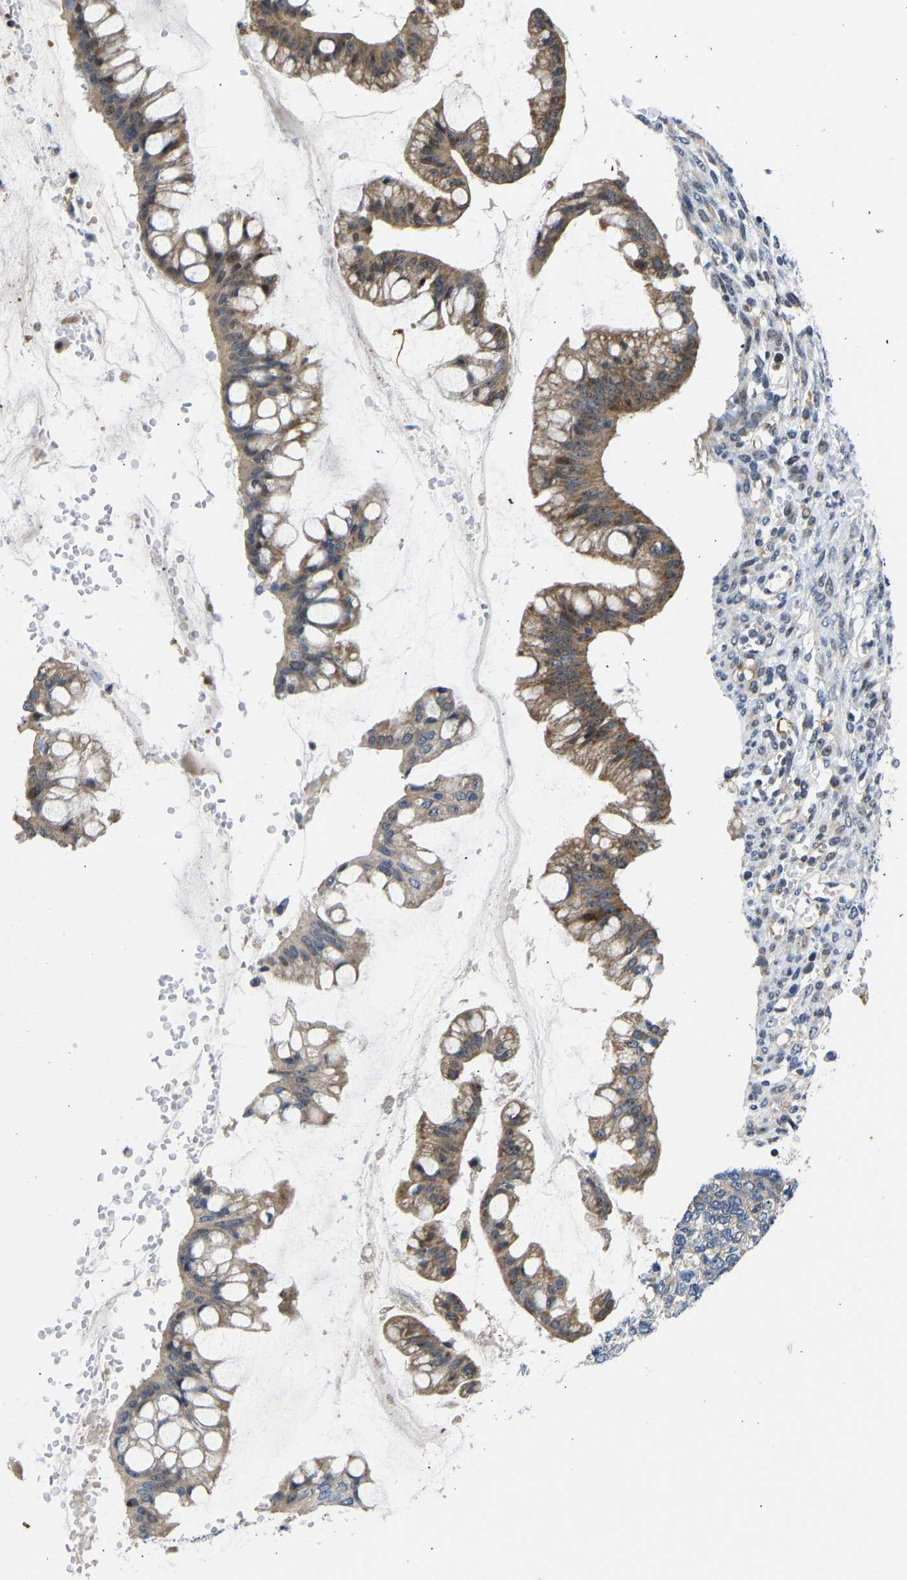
{"staining": {"intensity": "moderate", "quantity": ">75%", "location": "cytoplasmic/membranous"}, "tissue": "ovarian cancer", "cell_type": "Tumor cells", "image_type": "cancer", "snomed": [{"axis": "morphology", "description": "Cystadenocarcinoma, mucinous, NOS"}, {"axis": "topography", "description": "Ovary"}], "caption": "Immunohistochemistry of ovarian mucinous cystadenocarcinoma reveals medium levels of moderate cytoplasmic/membranous expression in about >75% of tumor cells.", "gene": "RESF1", "patient": {"sex": "female", "age": 73}}